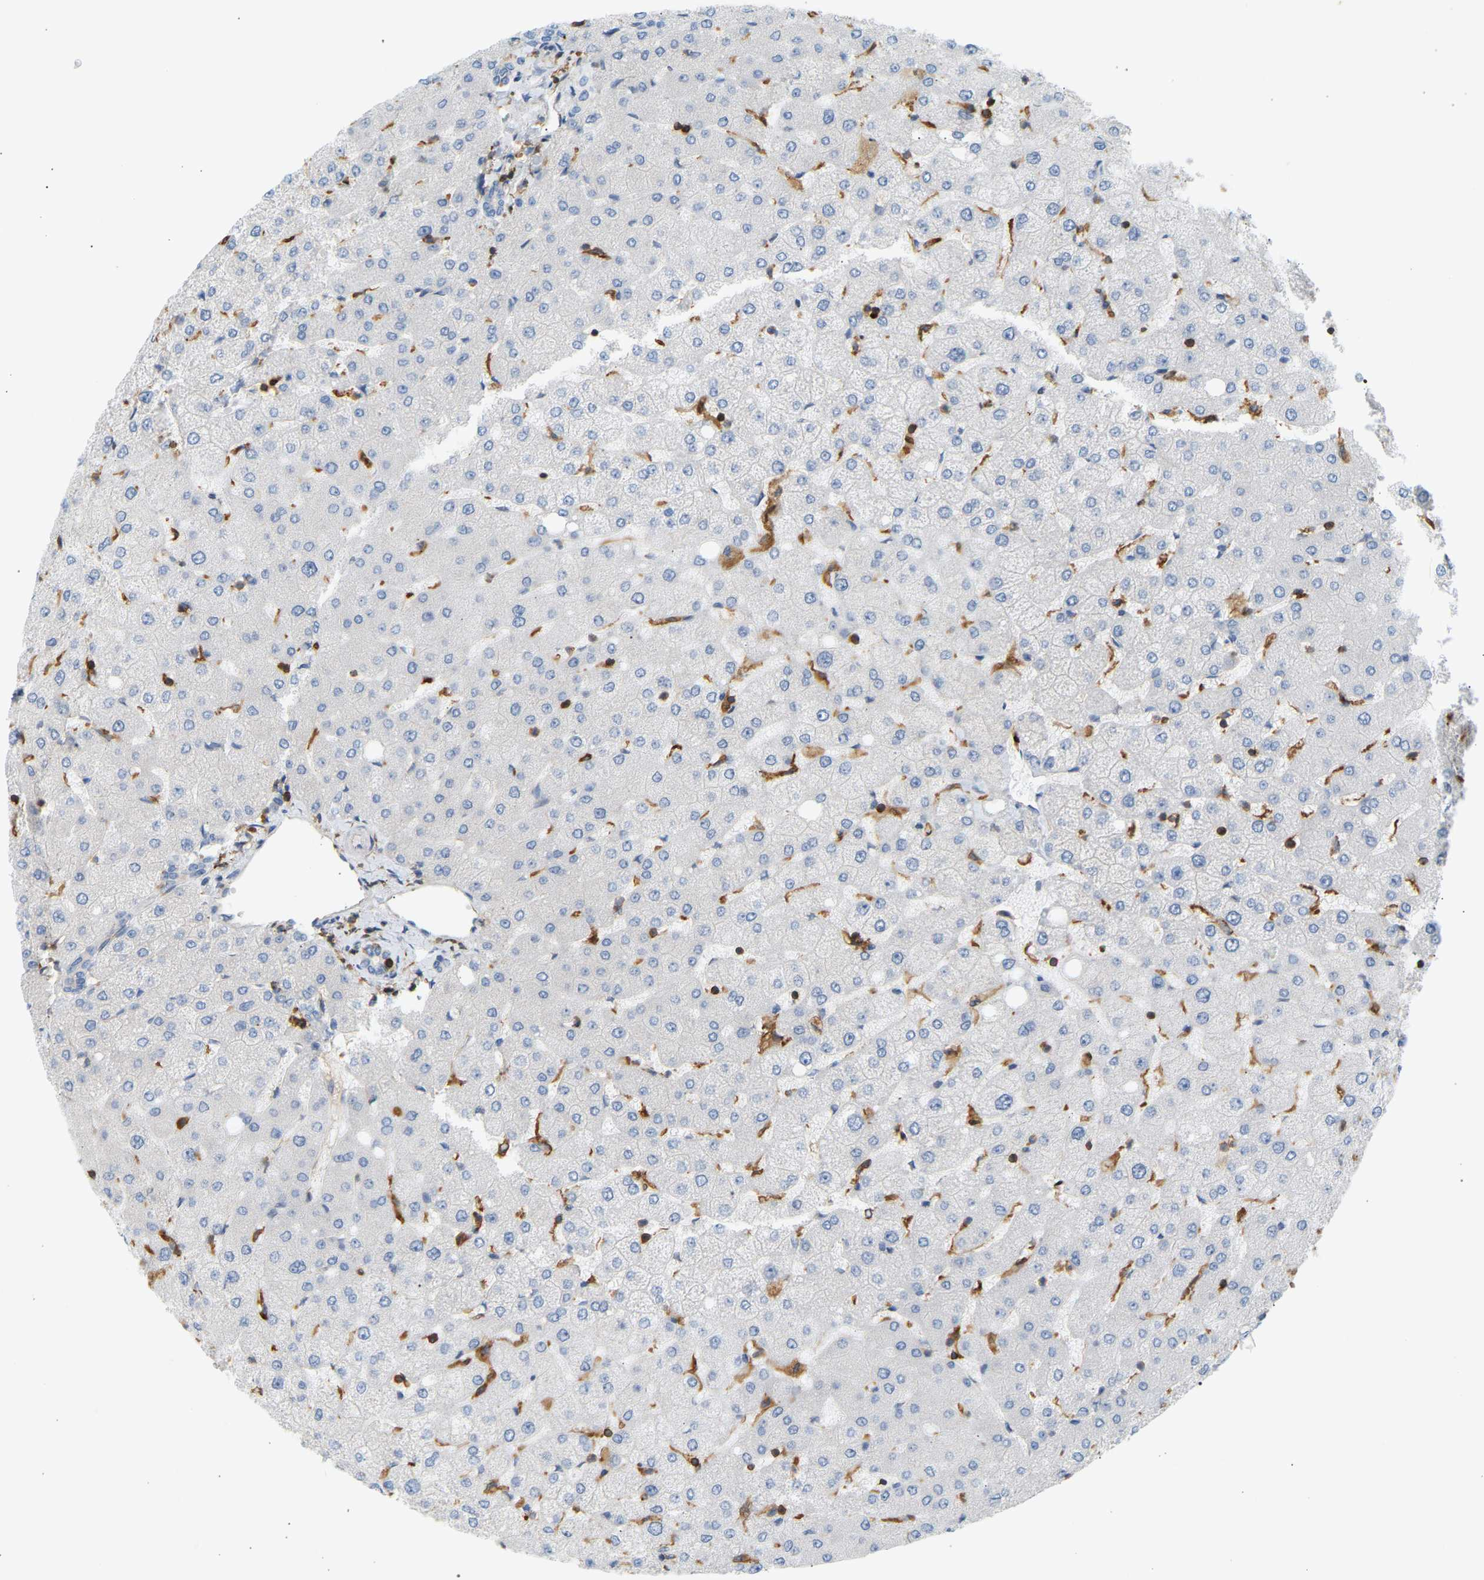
{"staining": {"intensity": "negative", "quantity": "none", "location": "none"}, "tissue": "liver", "cell_type": "Cholangiocytes", "image_type": "normal", "snomed": [{"axis": "morphology", "description": "Normal tissue, NOS"}, {"axis": "topography", "description": "Liver"}], "caption": "This micrograph is of normal liver stained with immunohistochemistry (IHC) to label a protein in brown with the nuclei are counter-stained blue. There is no expression in cholangiocytes.", "gene": "FNBP1", "patient": {"sex": "female", "age": 54}}